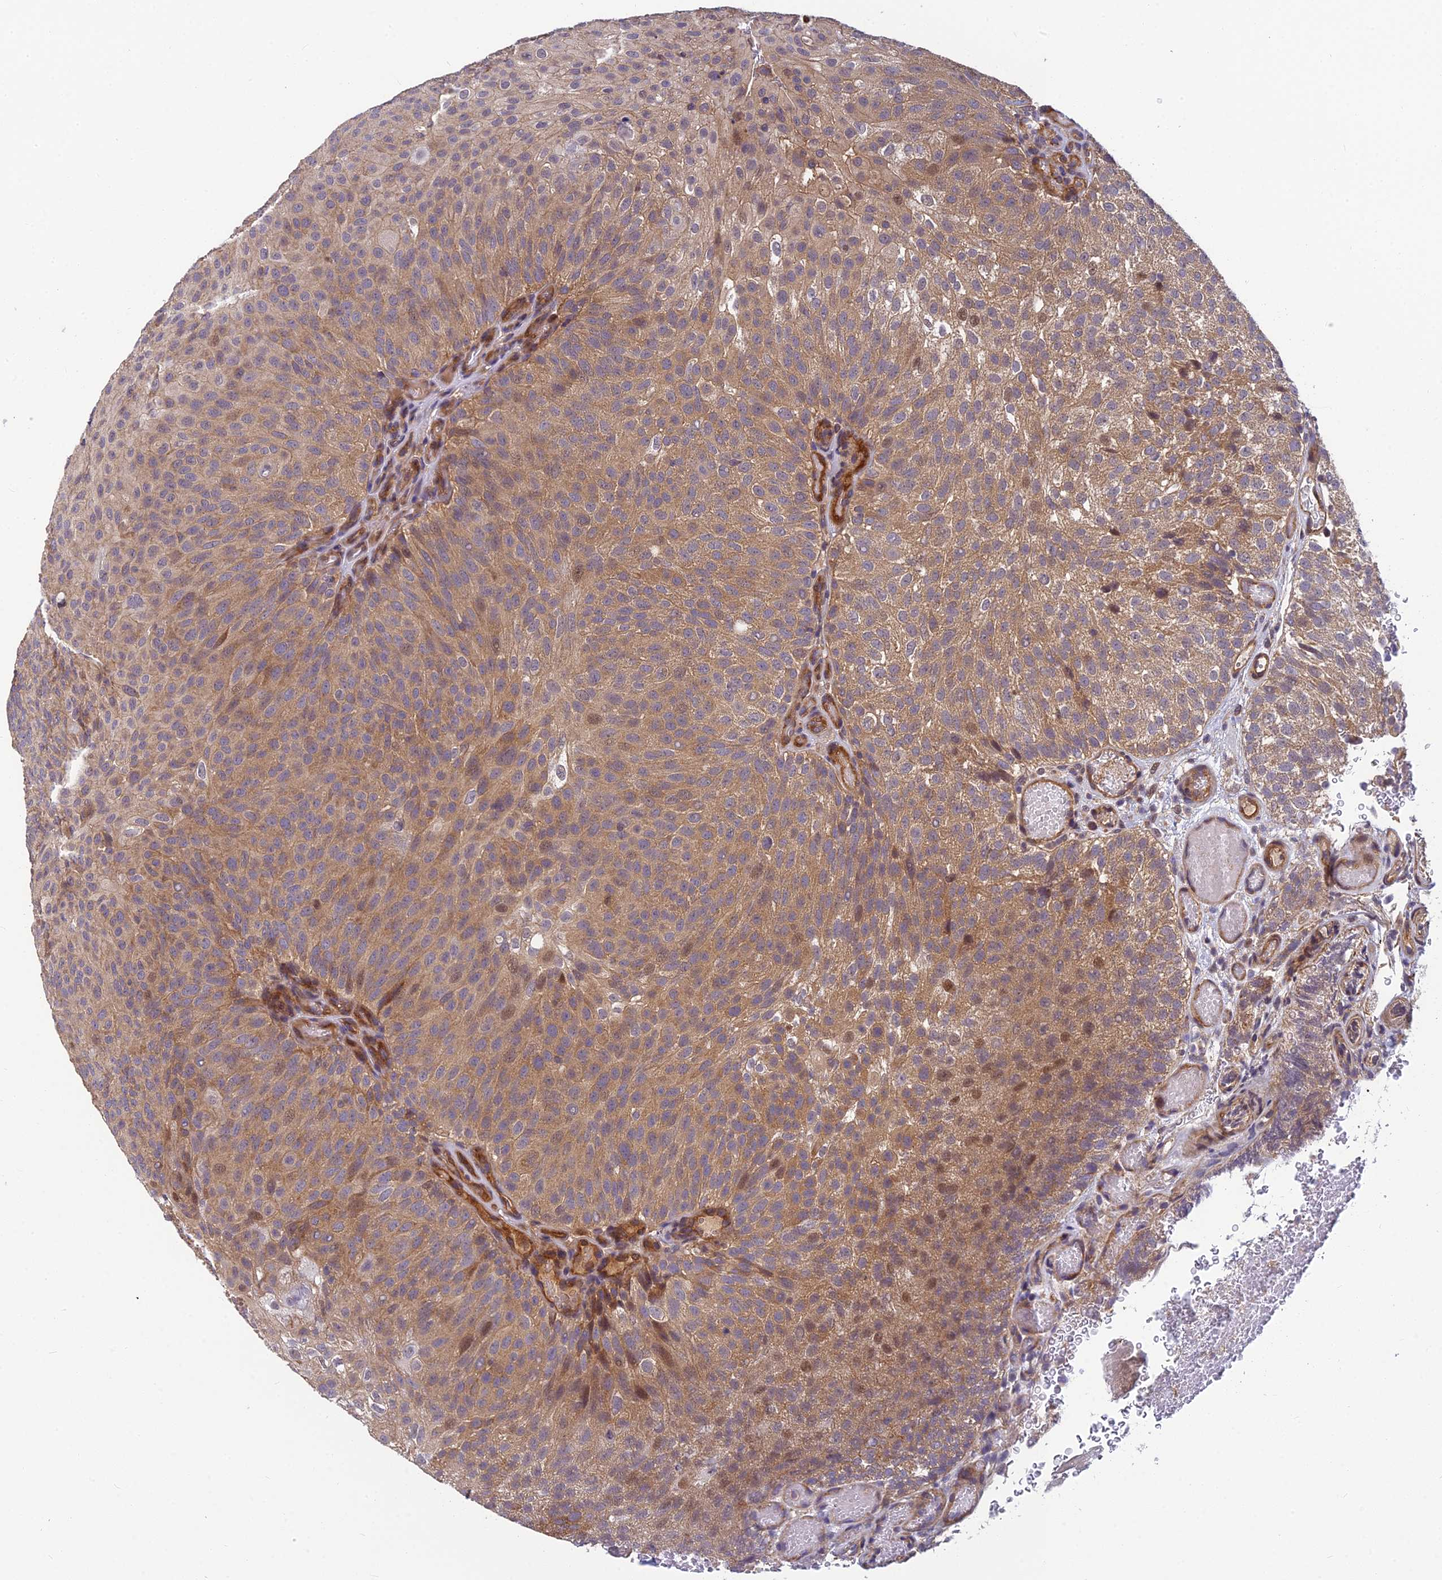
{"staining": {"intensity": "moderate", "quantity": ">75%", "location": "cytoplasmic/membranous"}, "tissue": "urothelial cancer", "cell_type": "Tumor cells", "image_type": "cancer", "snomed": [{"axis": "morphology", "description": "Urothelial carcinoma, Low grade"}, {"axis": "topography", "description": "Urinary bladder"}], "caption": "Urothelial cancer stained for a protein (brown) reveals moderate cytoplasmic/membranous positive expression in approximately >75% of tumor cells.", "gene": "PIKFYVE", "patient": {"sex": "male", "age": 78}}